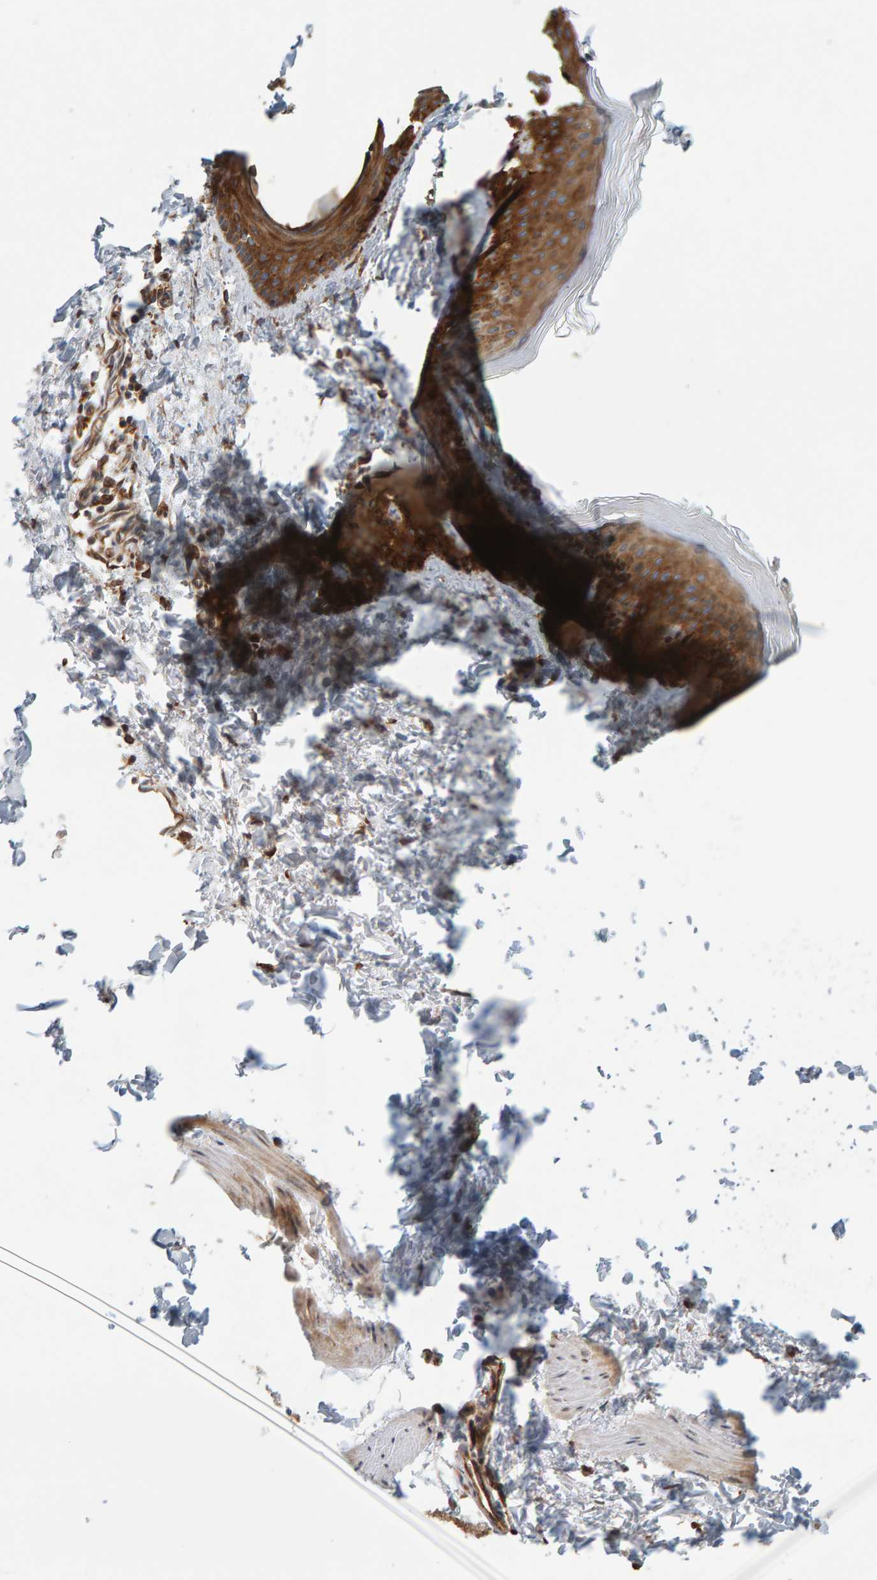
{"staining": {"intensity": "strong", "quantity": ">75%", "location": "cytoplasmic/membranous"}, "tissue": "skin", "cell_type": "Fibroblasts", "image_type": "normal", "snomed": [{"axis": "morphology", "description": "Normal tissue, NOS"}, {"axis": "topography", "description": "Skin"}], "caption": "Immunohistochemistry (IHC) photomicrograph of unremarkable human skin stained for a protein (brown), which reveals high levels of strong cytoplasmic/membranous positivity in approximately >75% of fibroblasts.", "gene": "BAIAP2", "patient": {"sex": "female", "age": 27}}